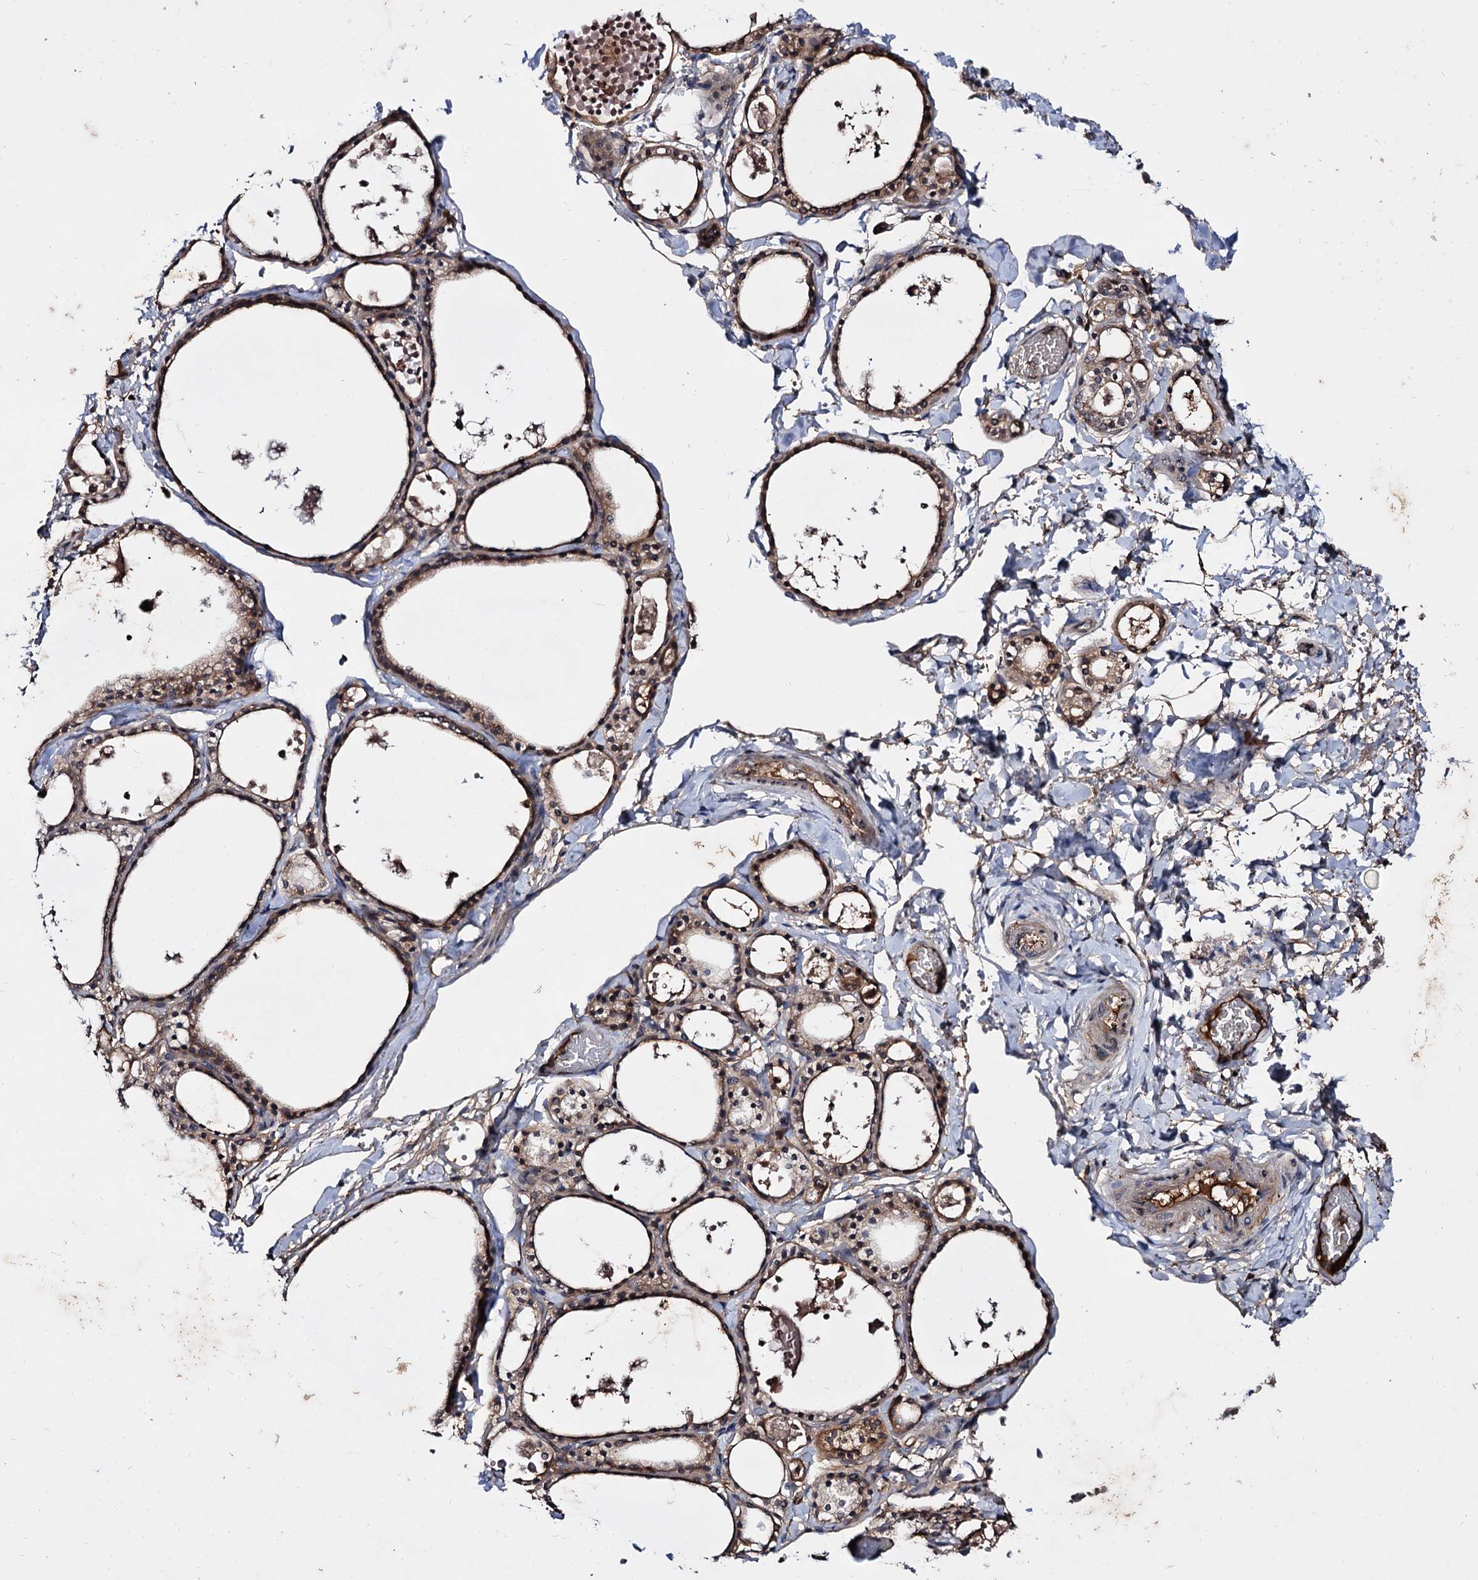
{"staining": {"intensity": "moderate", "quantity": ">75%", "location": "cytoplasmic/membranous"}, "tissue": "thyroid gland", "cell_type": "Glandular cells", "image_type": "normal", "snomed": [{"axis": "morphology", "description": "Normal tissue, NOS"}, {"axis": "topography", "description": "Thyroid gland"}], "caption": "DAB (3,3'-diaminobenzidine) immunohistochemical staining of benign human thyroid gland exhibits moderate cytoplasmic/membranous protein staining in approximately >75% of glandular cells.", "gene": "ARFIP2", "patient": {"sex": "male", "age": 56}}